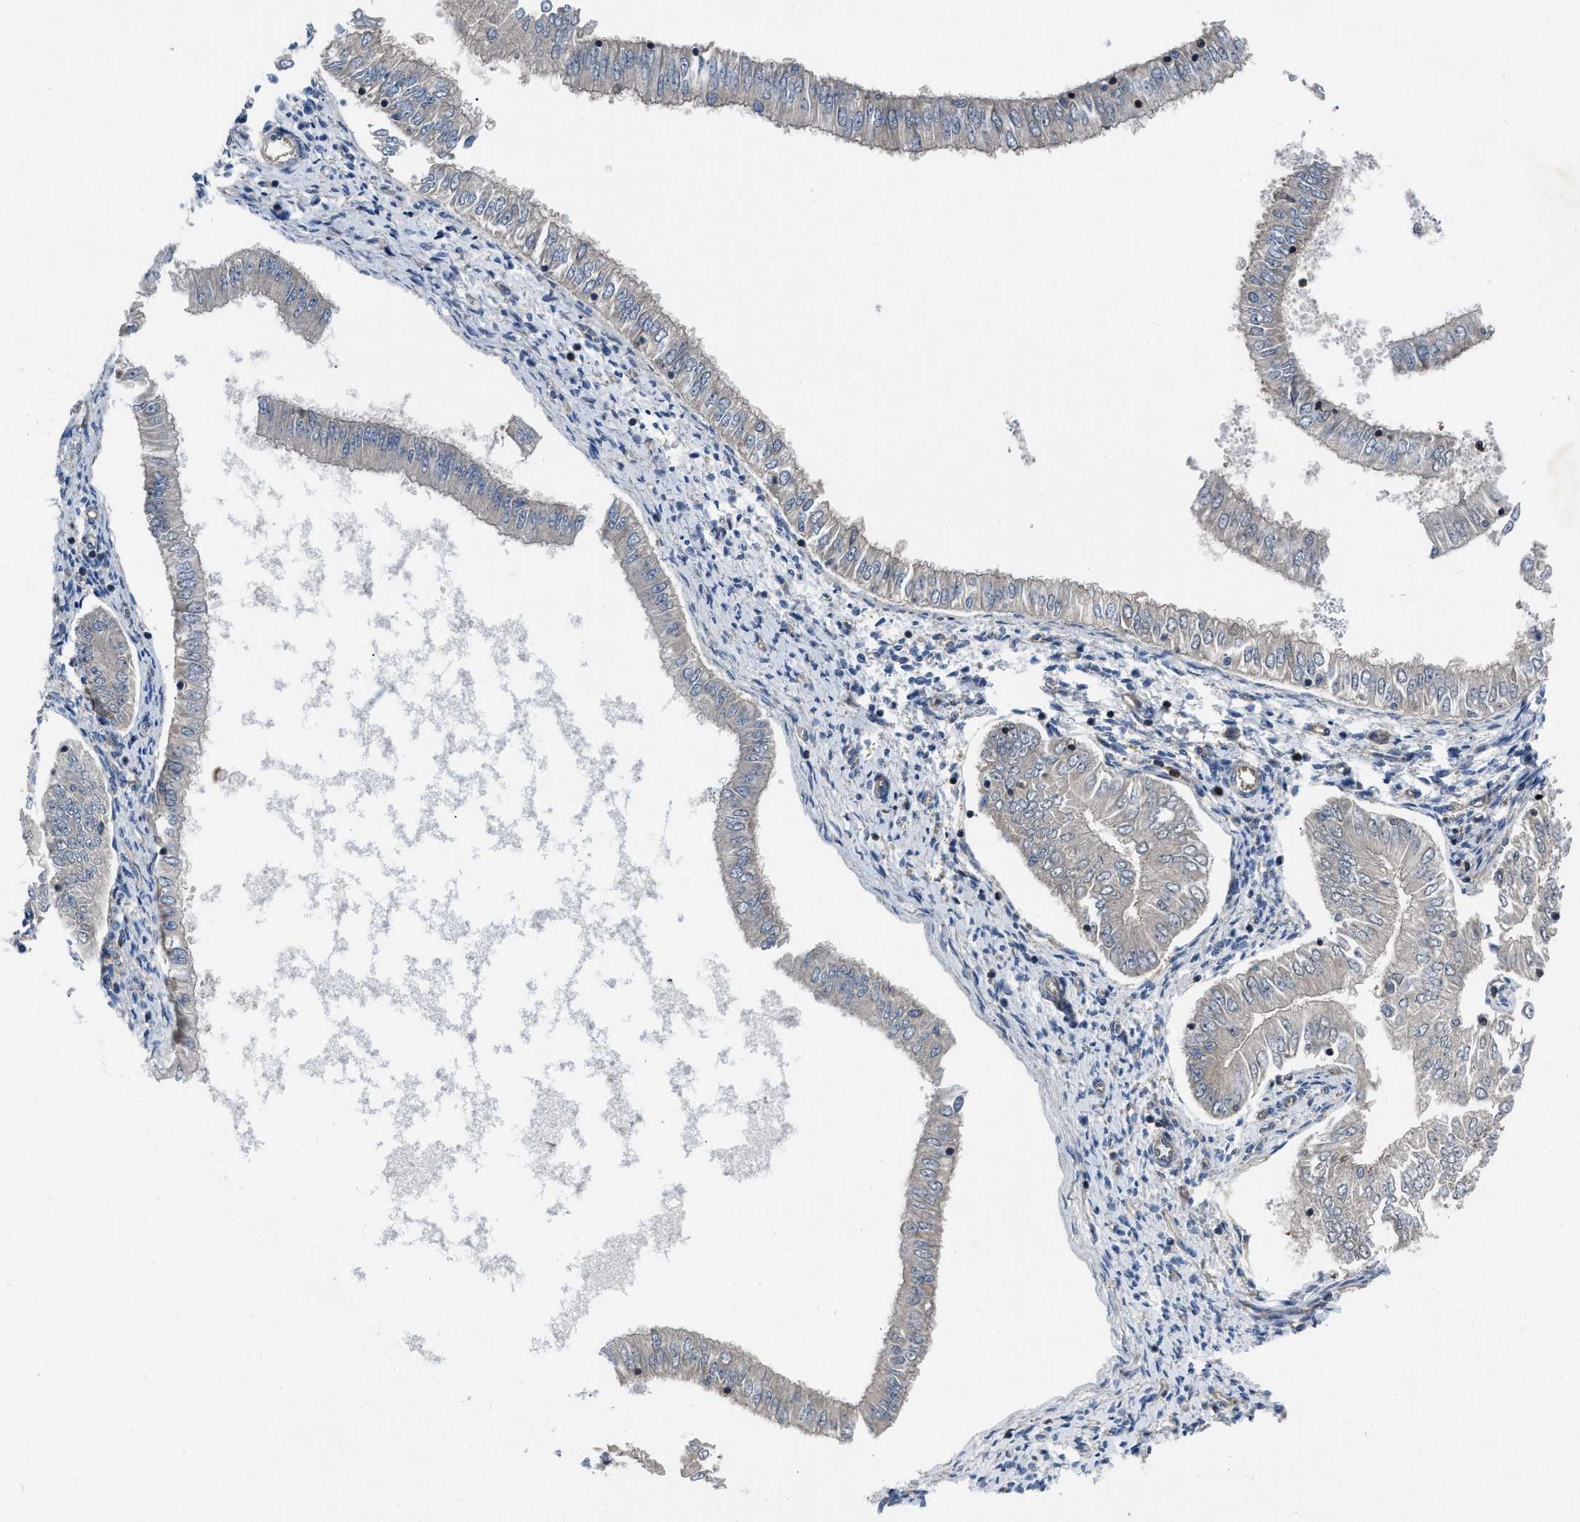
{"staining": {"intensity": "negative", "quantity": "none", "location": "none"}, "tissue": "endometrial cancer", "cell_type": "Tumor cells", "image_type": "cancer", "snomed": [{"axis": "morphology", "description": "Adenocarcinoma, NOS"}, {"axis": "topography", "description": "Endometrium"}], "caption": "Immunohistochemistry (IHC) micrograph of neoplastic tissue: endometrial adenocarcinoma stained with DAB displays no significant protein staining in tumor cells.", "gene": "YARS1", "patient": {"sex": "female", "age": 53}}